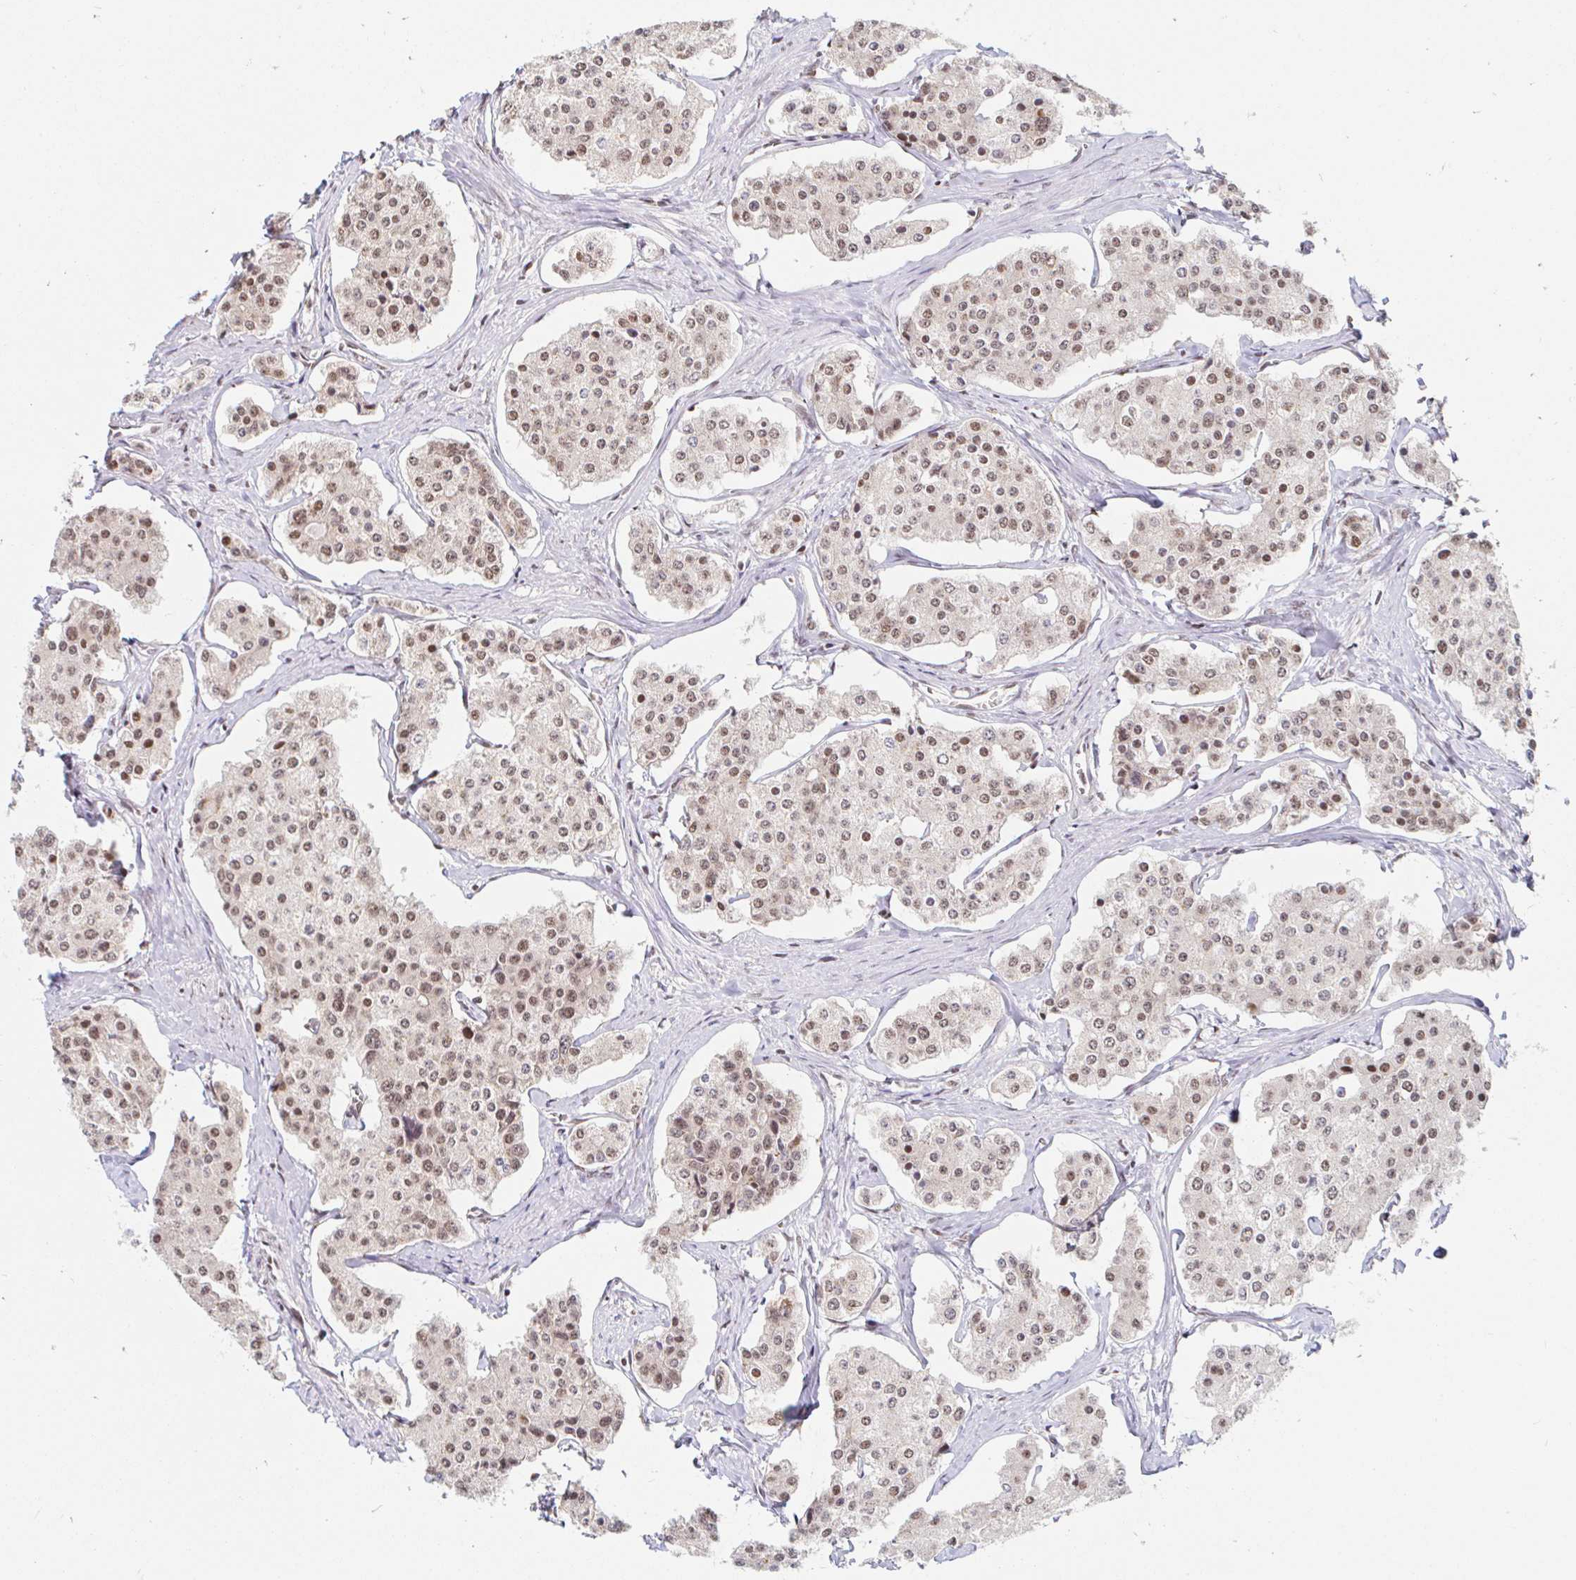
{"staining": {"intensity": "moderate", "quantity": "25%-75%", "location": "nuclear"}, "tissue": "carcinoid", "cell_type": "Tumor cells", "image_type": "cancer", "snomed": [{"axis": "morphology", "description": "Carcinoid, malignant, NOS"}, {"axis": "topography", "description": "Small intestine"}], "caption": "Carcinoid tissue exhibits moderate nuclear staining in about 25%-75% of tumor cells, visualized by immunohistochemistry.", "gene": "RBMX", "patient": {"sex": "female", "age": 65}}